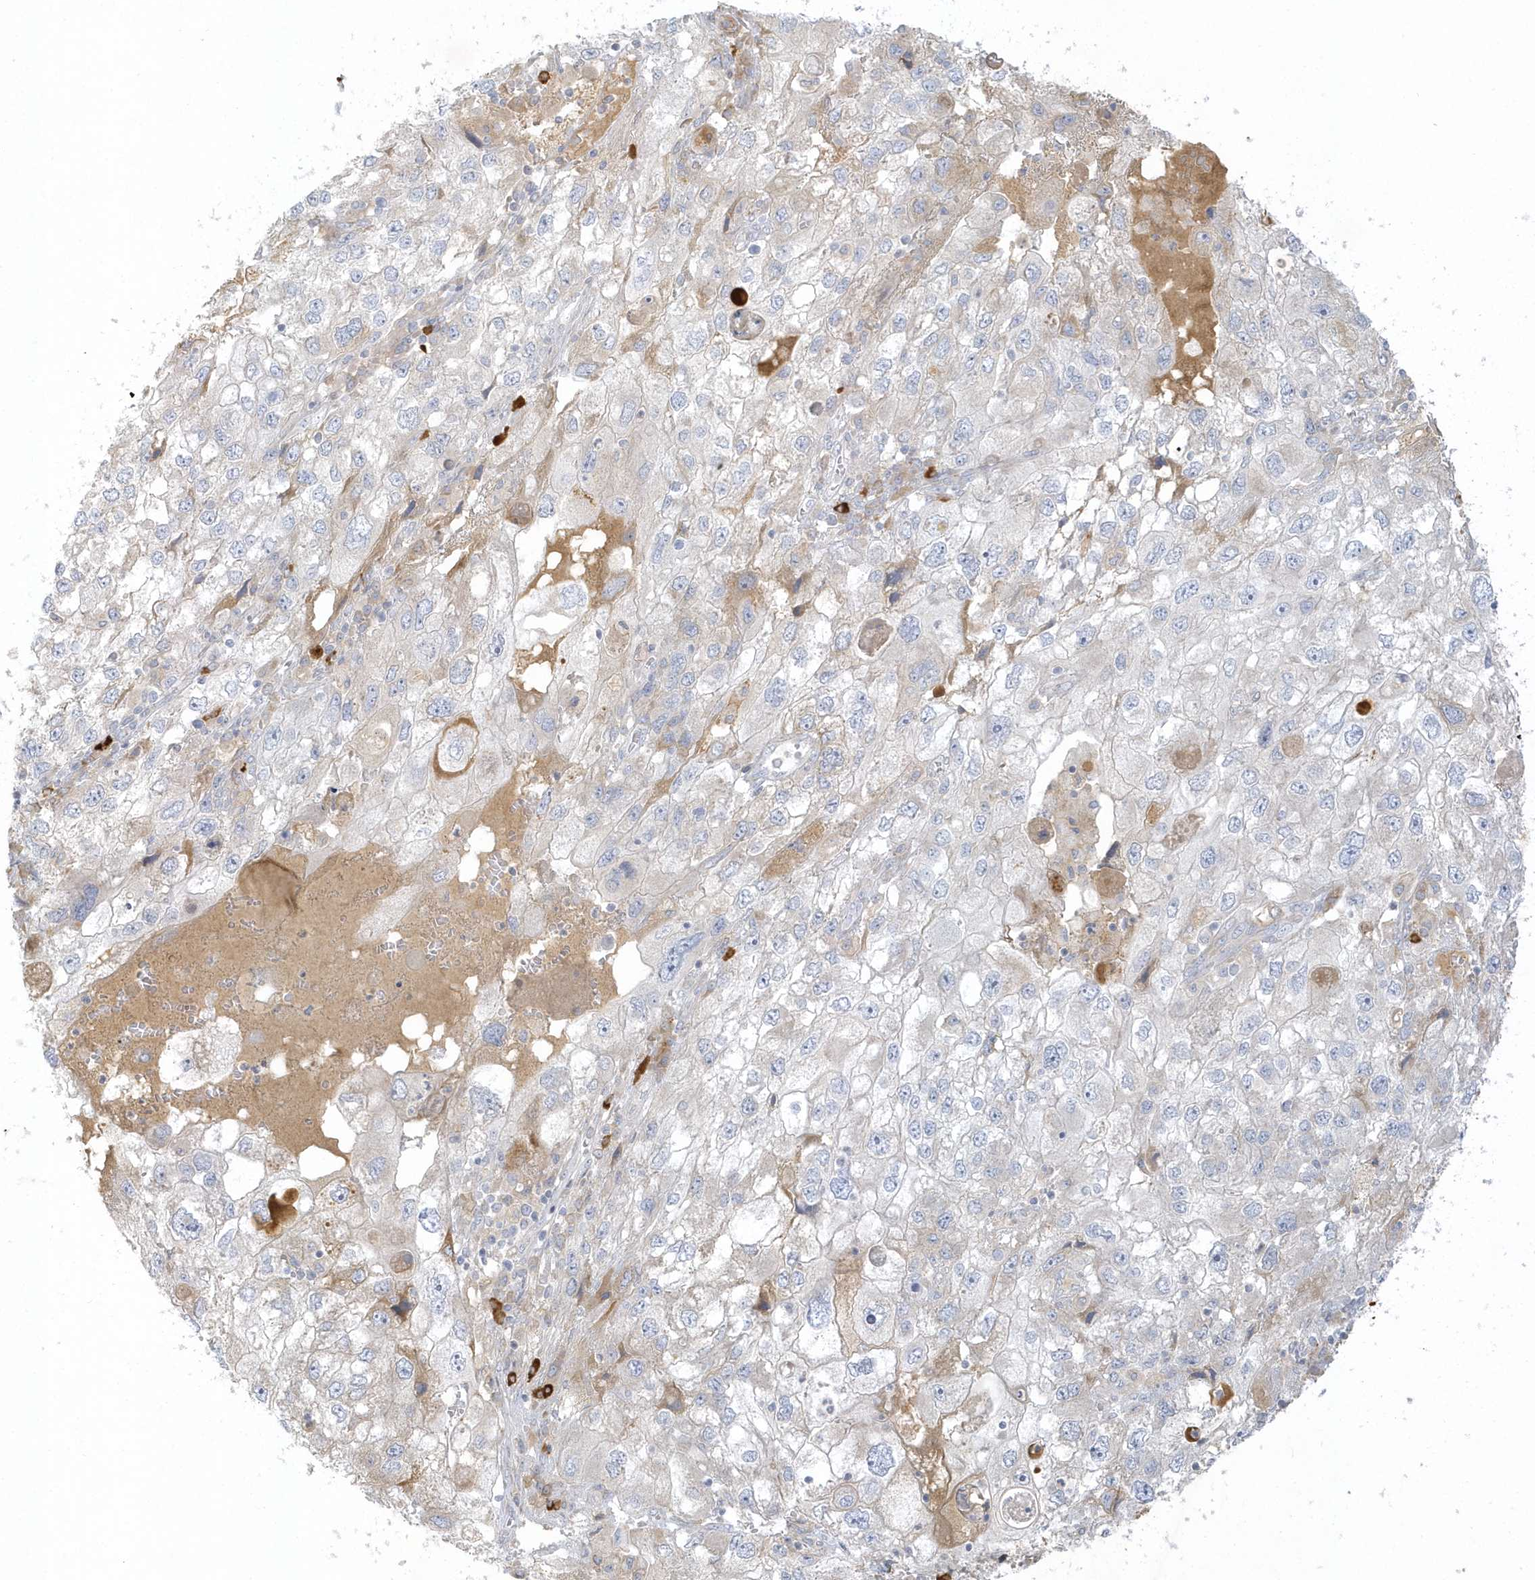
{"staining": {"intensity": "negative", "quantity": "none", "location": "none"}, "tissue": "endometrial cancer", "cell_type": "Tumor cells", "image_type": "cancer", "snomed": [{"axis": "morphology", "description": "Adenocarcinoma, NOS"}, {"axis": "topography", "description": "Endometrium"}], "caption": "Image shows no significant protein positivity in tumor cells of endometrial cancer. The staining was performed using DAB (3,3'-diaminobenzidine) to visualize the protein expression in brown, while the nuclei were stained in blue with hematoxylin (Magnification: 20x).", "gene": "THADA", "patient": {"sex": "female", "age": 49}}